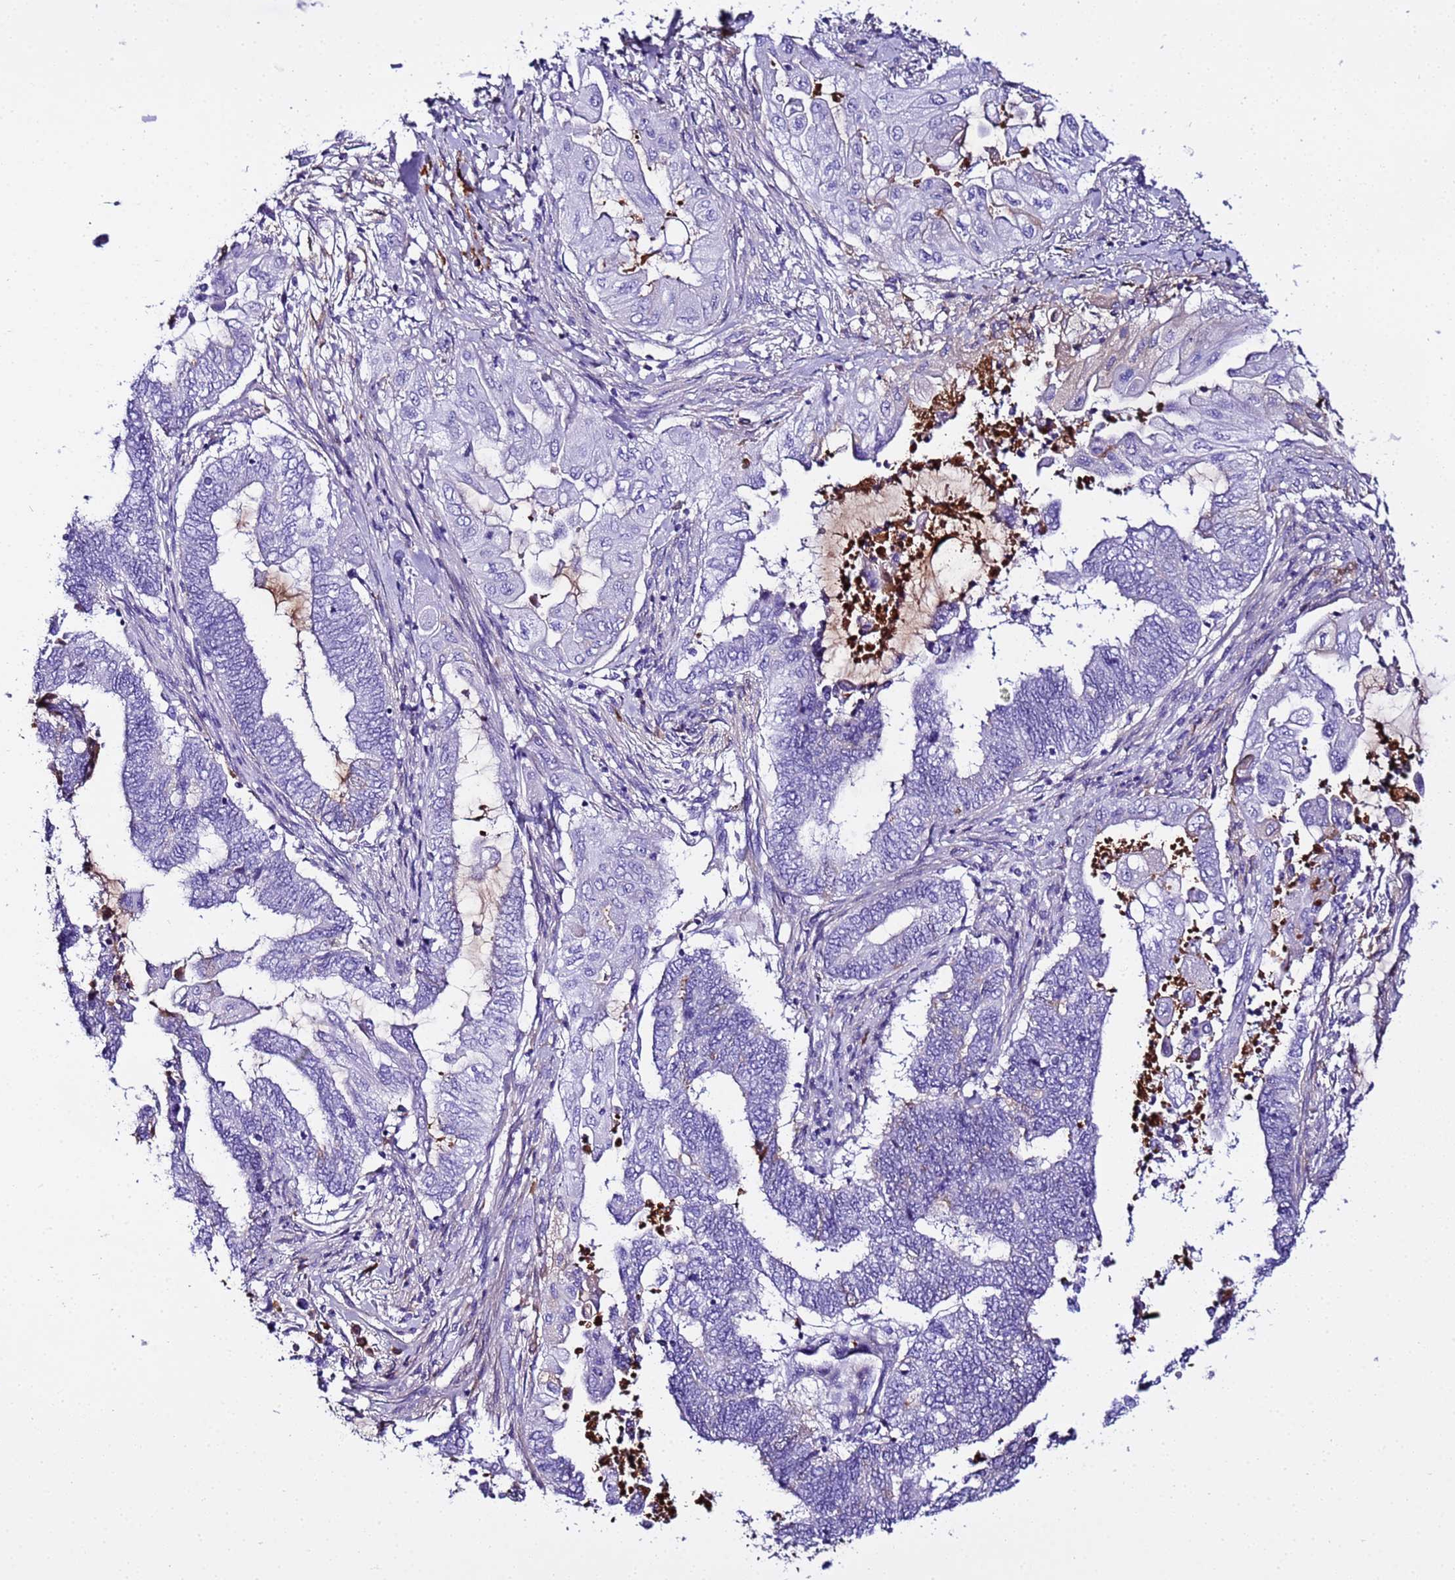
{"staining": {"intensity": "negative", "quantity": "none", "location": "none"}, "tissue": "endometrial cancer", "cell_type": "Tumor cells", "image_type": "cancer", "snomed": [{"axis": "morphology", "description": "Adenocarcinoma, NOS"}, {"axis": "topography", "description": "Uterus"}, {"axis": "topography", "description": "Endometrium"}], "caption": "High magnification brightfield microscopy of adenocarcinoma (endometrial) stained with DAB (brown) and counterstained with hematoxylin (blue): tumor cells show no significant positivity.", "gene": "CFHR2", "patient": {"sex": "female", "age": 70}}